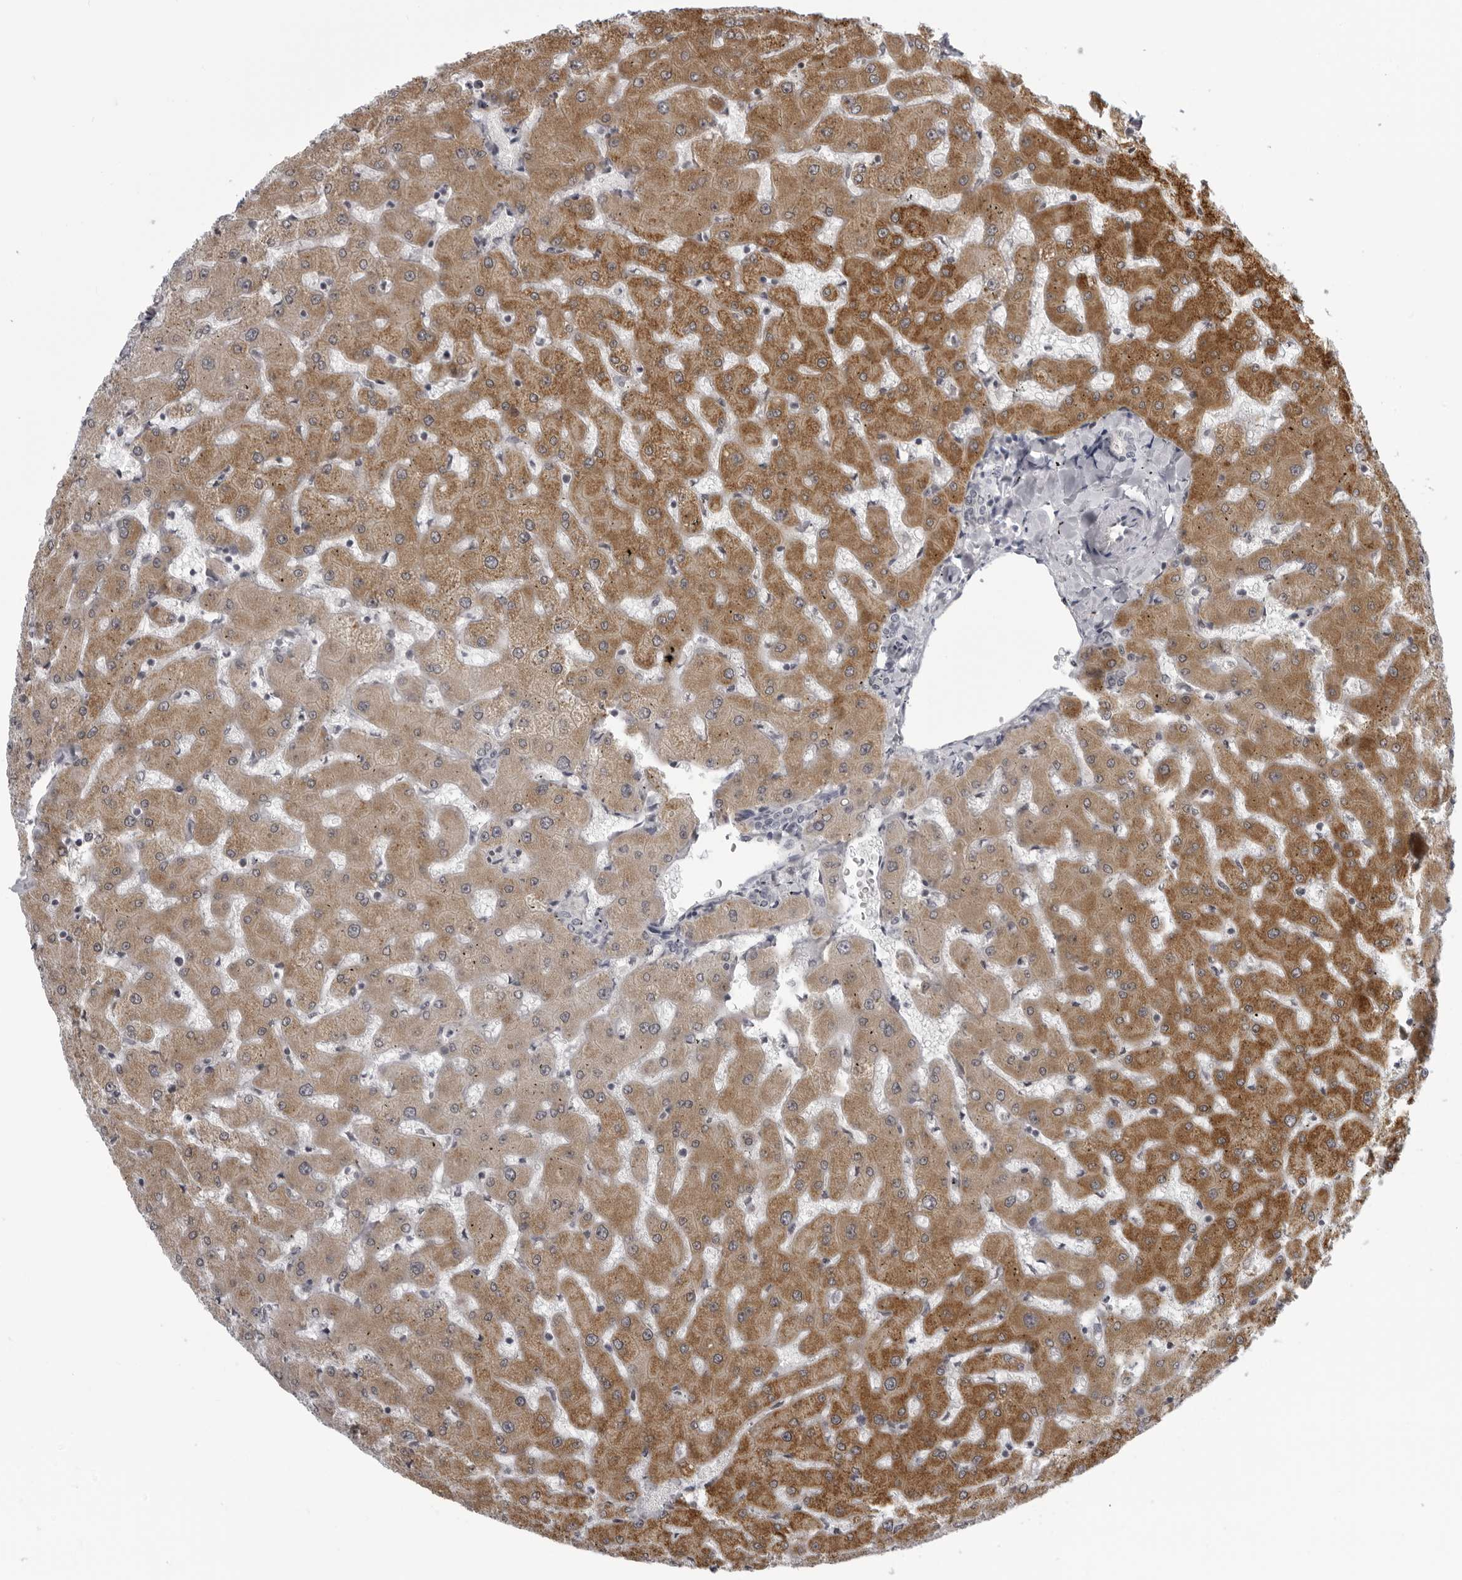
{"staining": {"intensity": "negative", "quantity": "none", "location": "none"}, "tissue": "liver", "cell_type": "Cholangiocytes", "image_type": "normal", "snomed": [{"axis": "morphology", "description": "Normal tissue, NOS"}, {"axis": "topography", "description": "Liver"}], "caption": "The photomicrograph shows no significant staining in cholangiocytes of liver.", "gene": "MAPK12", "patient": {"sex": "female", "age": 63}}